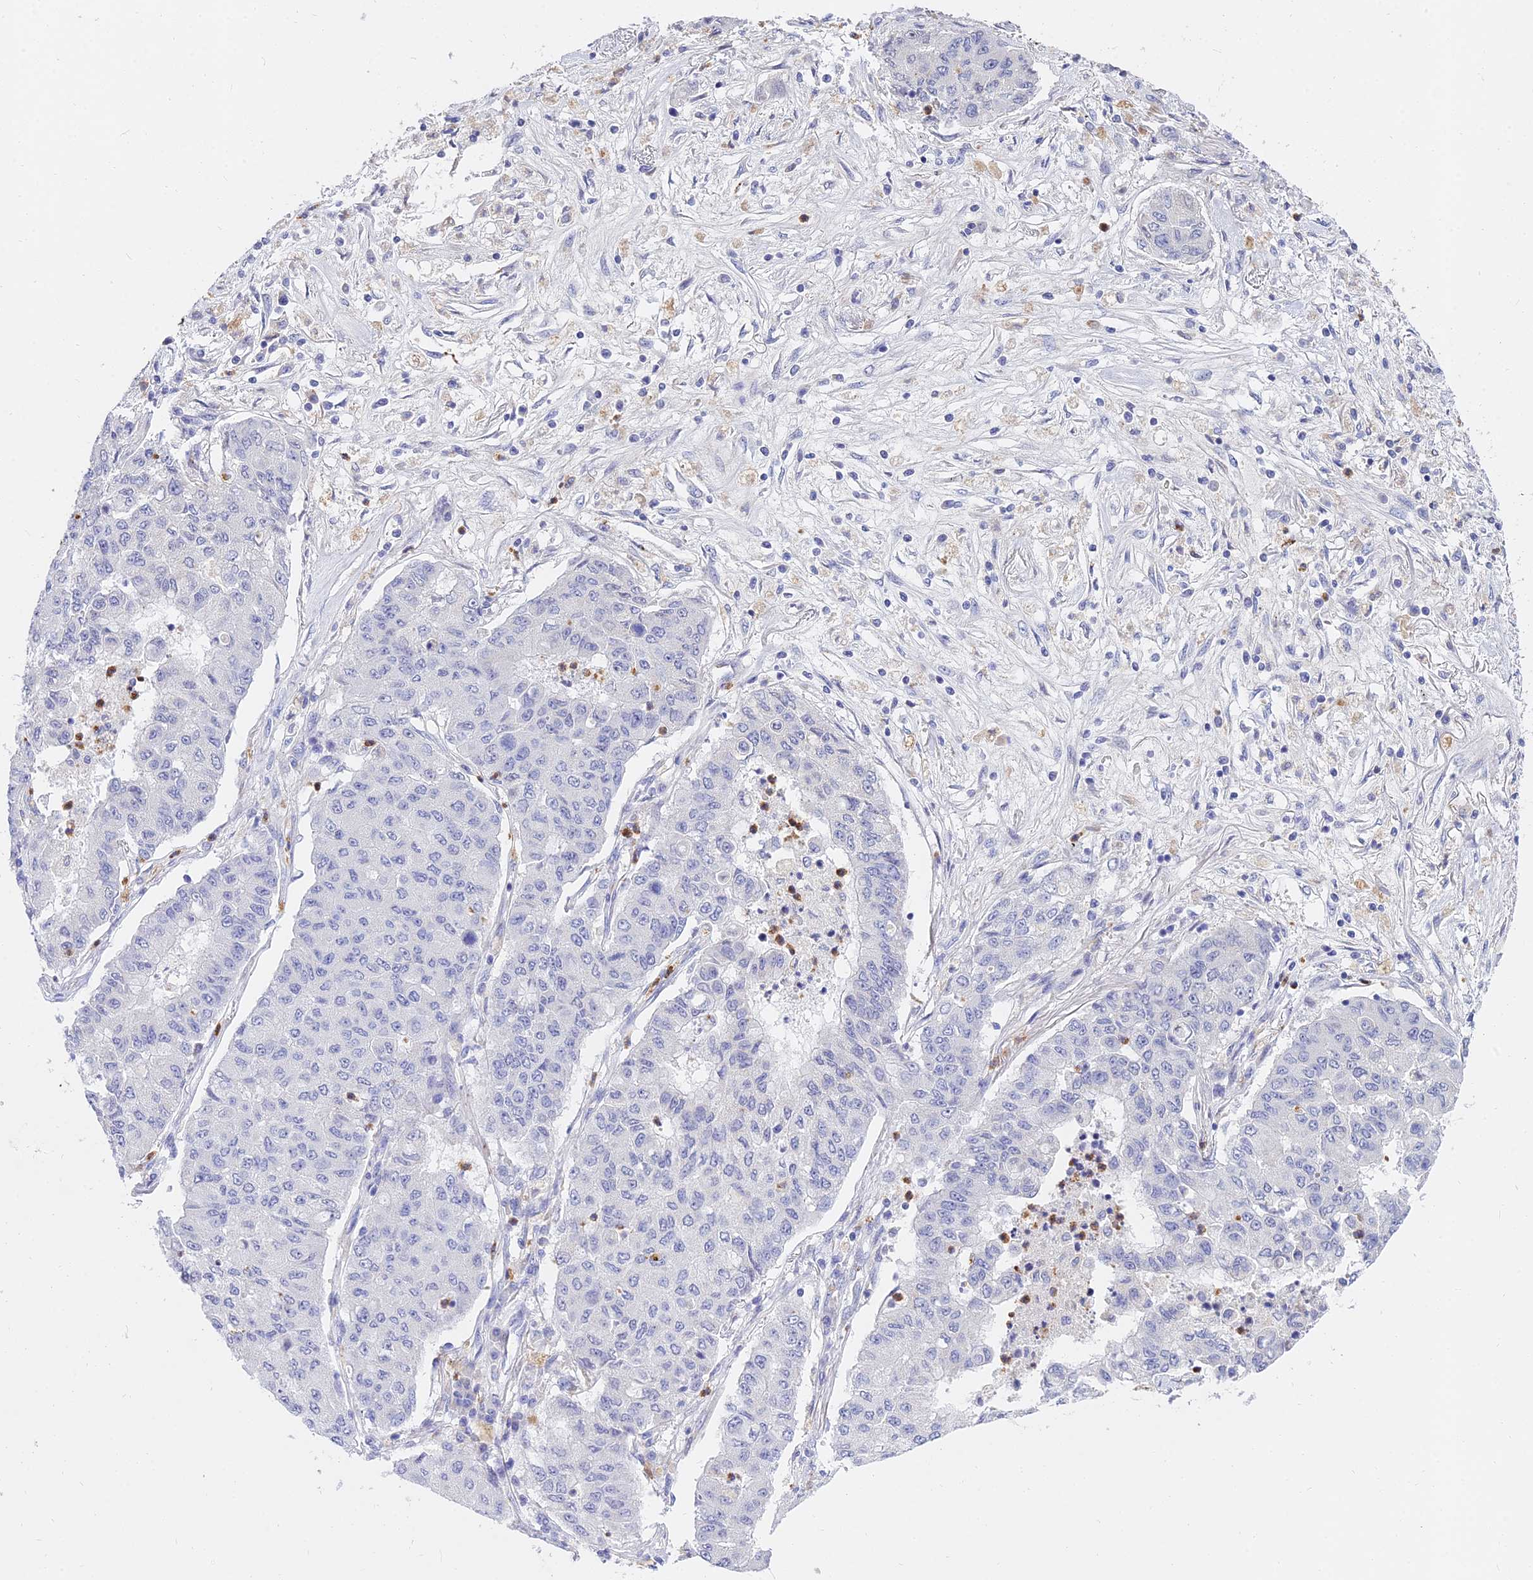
{"staining": {"intensity": "negative", "quantity": "none", "location": "none"}, "tissue": "lung cancer", "cell_type": "Tumor cells", "image_type": "cancer", "snomed": [{"axis": "morphology", "description": "Squamous cell carcinoma, NOS"}, {"axis": "topography", "description": "Lung"}], "caption": "DAB (3,3'-diaminobenzidine) immunohistochemical staining of lung cancer (squamous cell carcinoma) displays no significant positivity in tumor cells.", "gene": "VWC2L", "patient": {"sex": "male", "age": 74}}